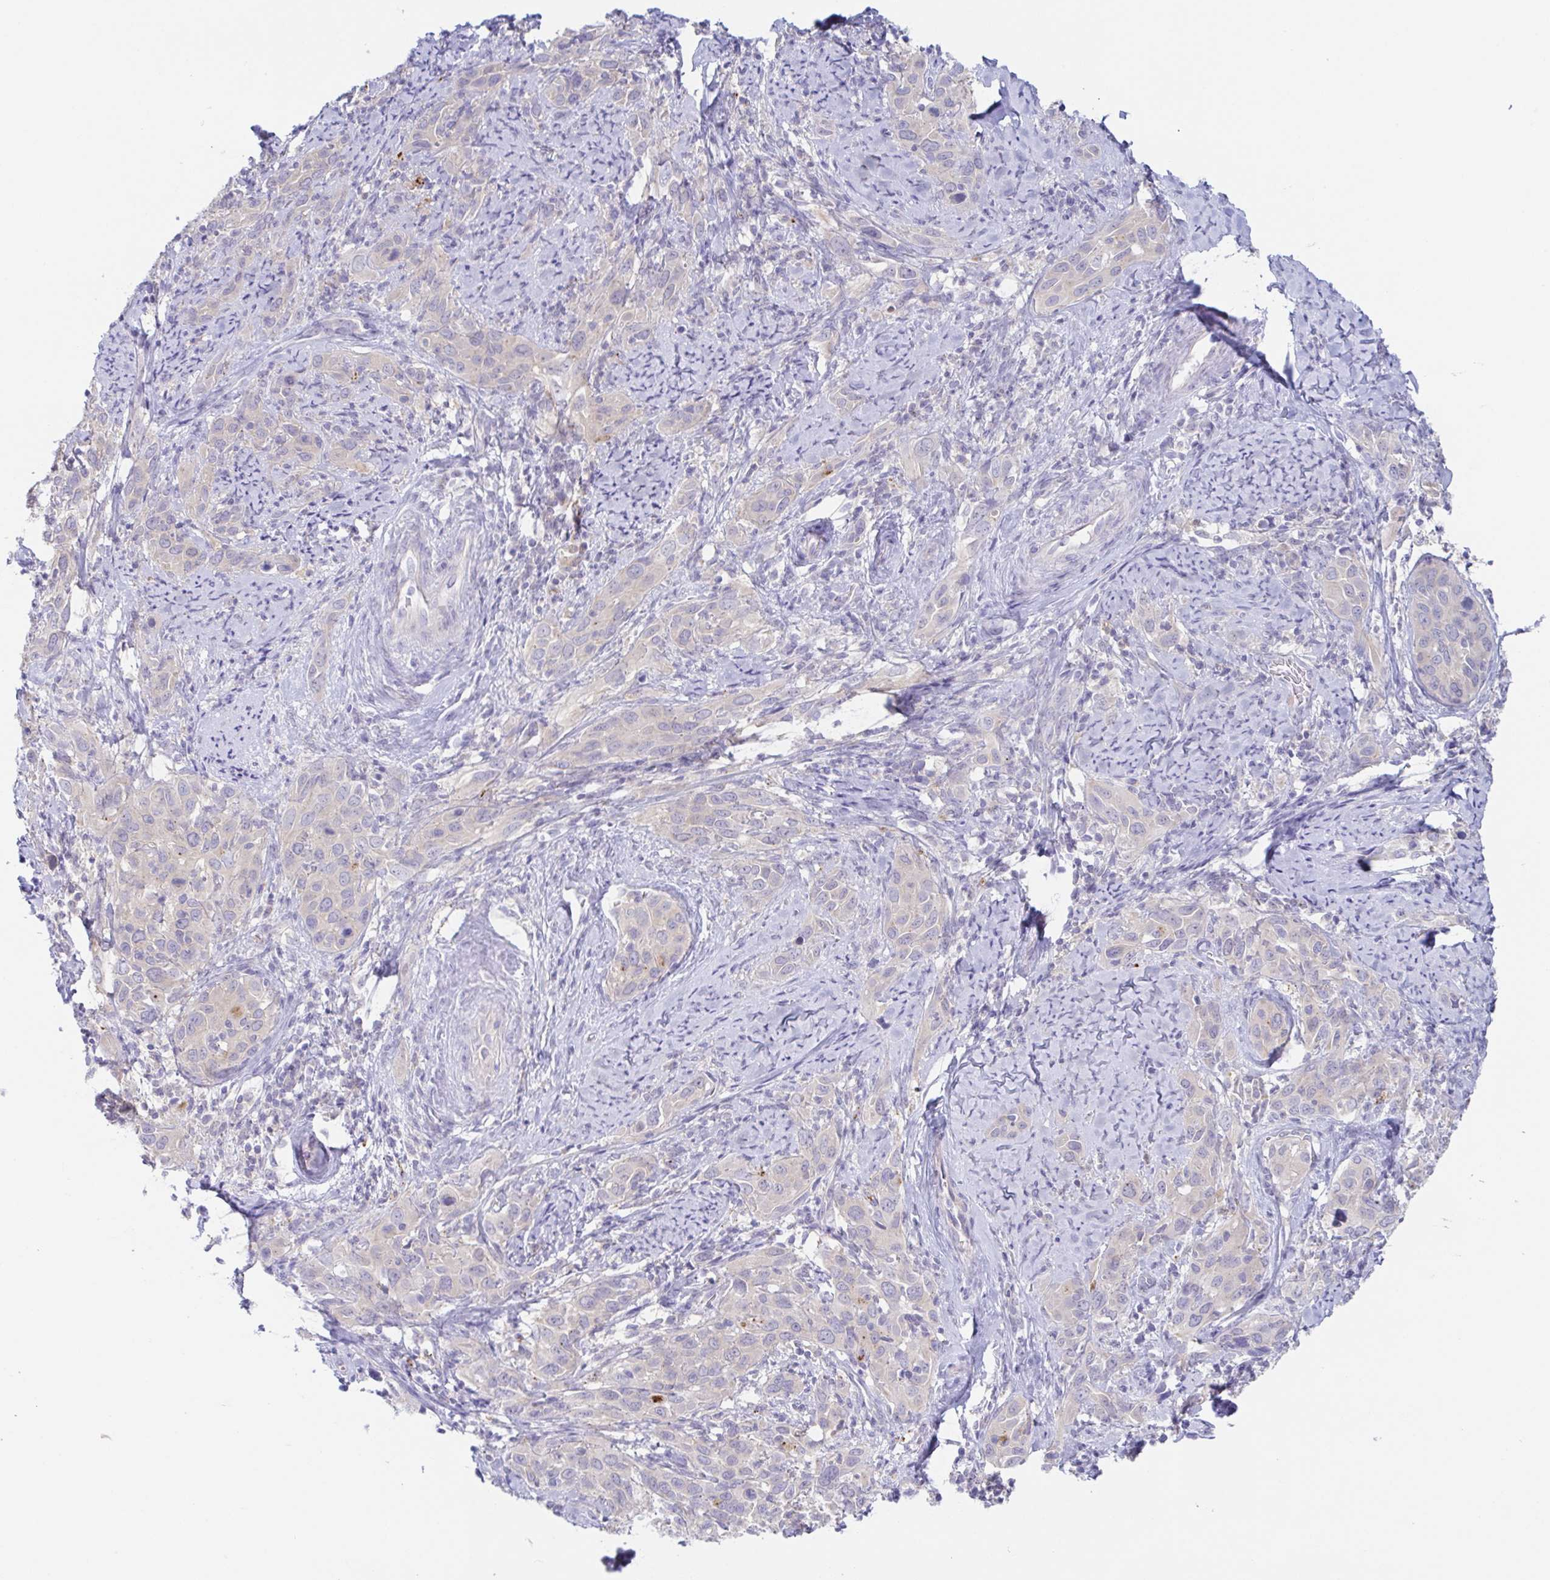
{"staining": {"intensity": "negative", "quantity": "none", "location": "none"}, "tissue": "cervical cancer", "cell_type": "Tumor cells", "image_type": "cancer", "snomed": [{"axis": "morphology", "description": "Squamous cell carcinoma, NOS"}, {"axis": "topography", "description": "Cervix"}], "caption": "Tumor cells show no significant protein staining in cervical cancer (squamous cell carcinoma). The staining is performed using DAB brown chromogen with nuclei counter-stained in using hematoxylin.", "gene": "HTR2A", "patient": {"sex": "female", "age": 51}}